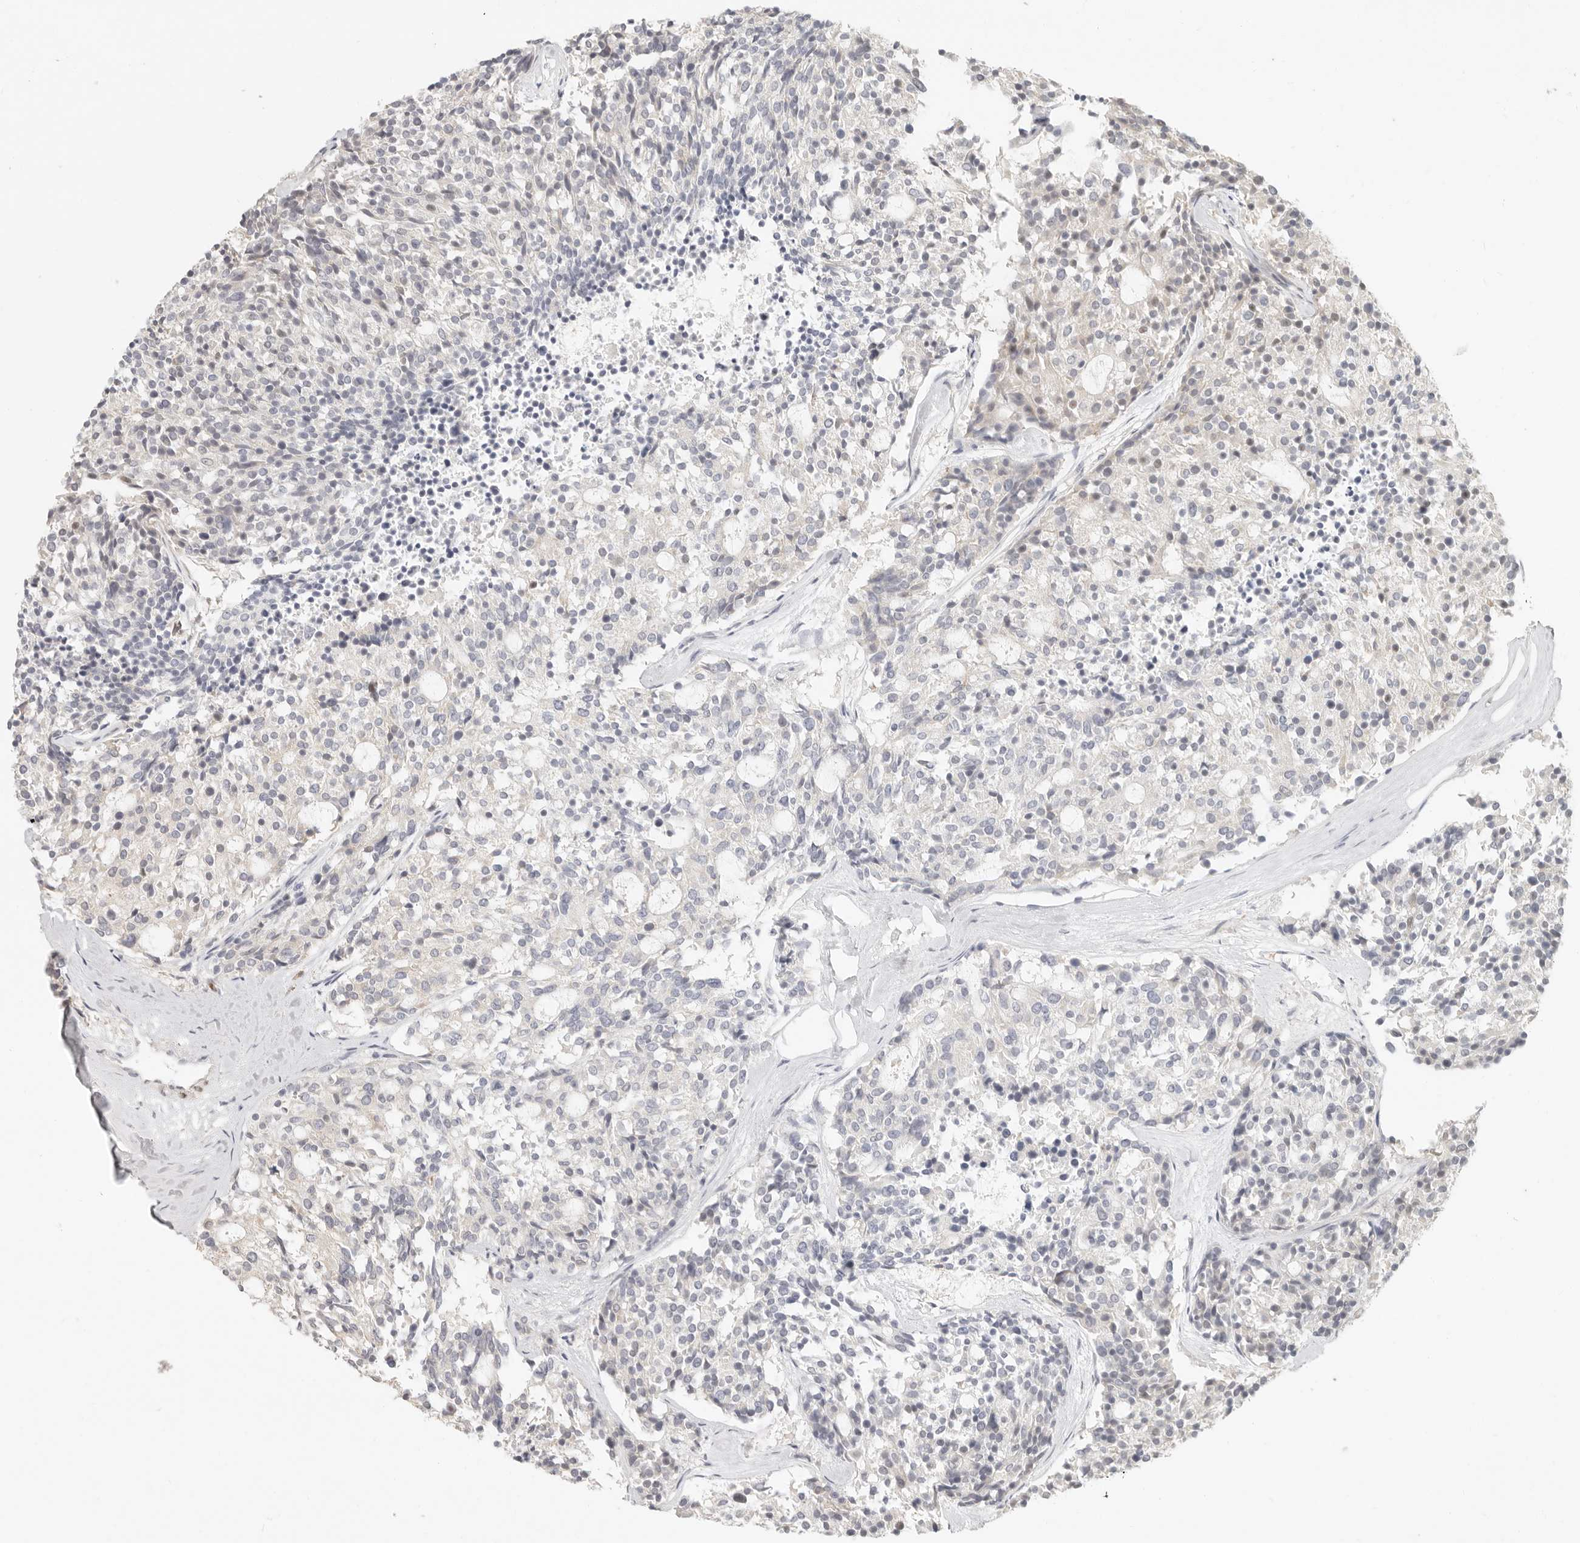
{"staining": {"intensity": "negative", "quantity": "none", "location": "none"}, "tissue": "carcinoid", "cell_type": "Tumor cells", "image_type": "cancer", "snomed": [{"axis": "morphology", "description": "Carcinoid, malignant, NOS"}, {"axis": "topography", "description": "Pancreas"}], "caption": "DAB (3,3'-diaminobenzidine) immunohistochemical staining of carcinoid (malignant) shows no significant staining in tumor cells.", "gene": "PABPC4", "patient": {"sex": "female", "age": 54}}